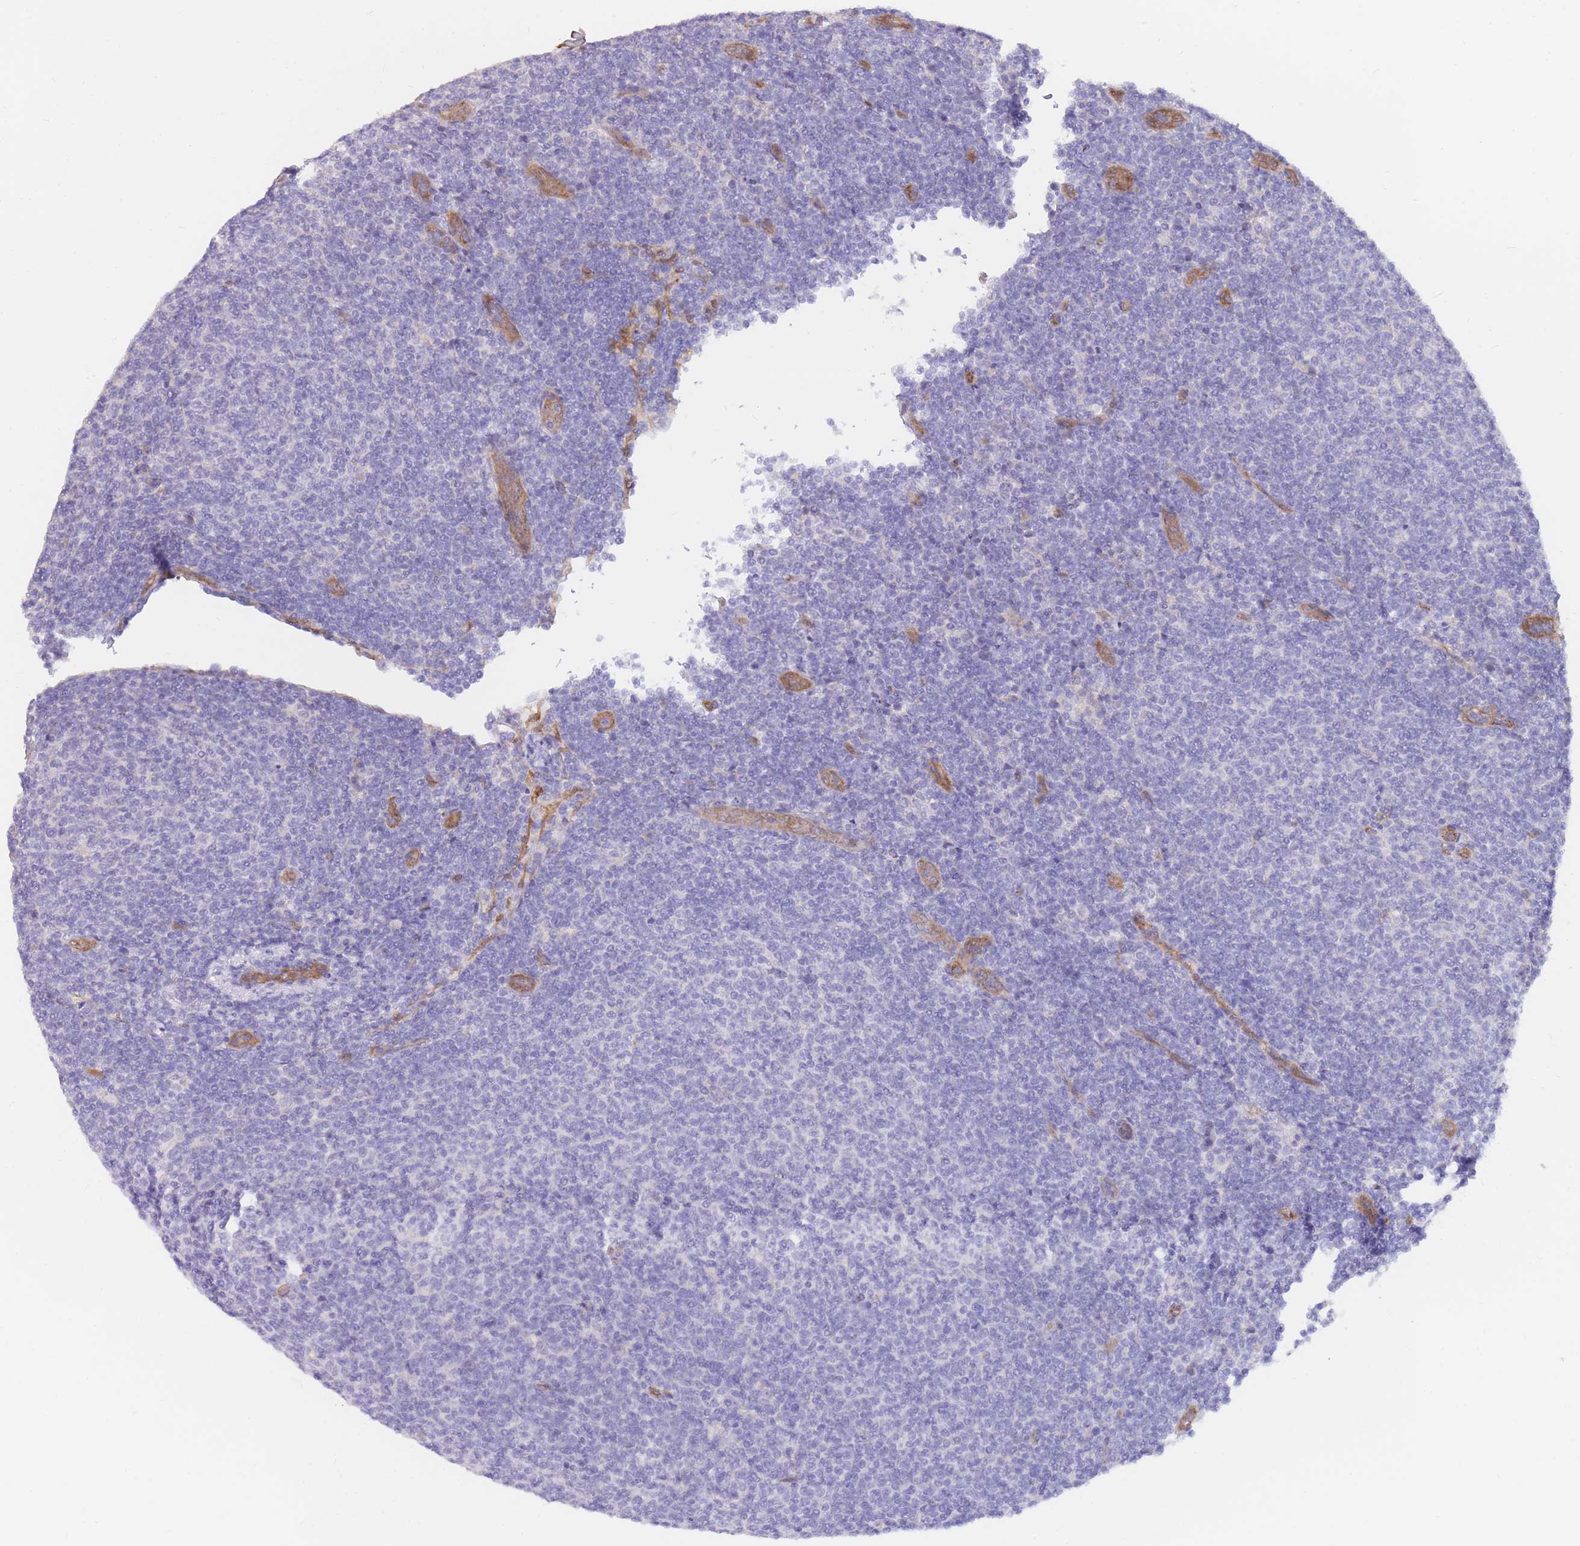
{"staining": {"intensity": "negative", "quantity": "none", "location": "none"}, "tissue": "lymphoma", "cell_type": "Tumor cells", "image_type": "cancer", "snomed": [{"axis": "morphology", "description": "Malignant lymphoma, non-Hodgkin's type, Low grade"}, {"axis": "topography", "description": "Lymph node"}], "caption": "Protein analysis of lymphoma exhibits no significant staining in tumor cells.", "gene": "SULT1A1", "patient": {"sex": "male", "age": 66}}